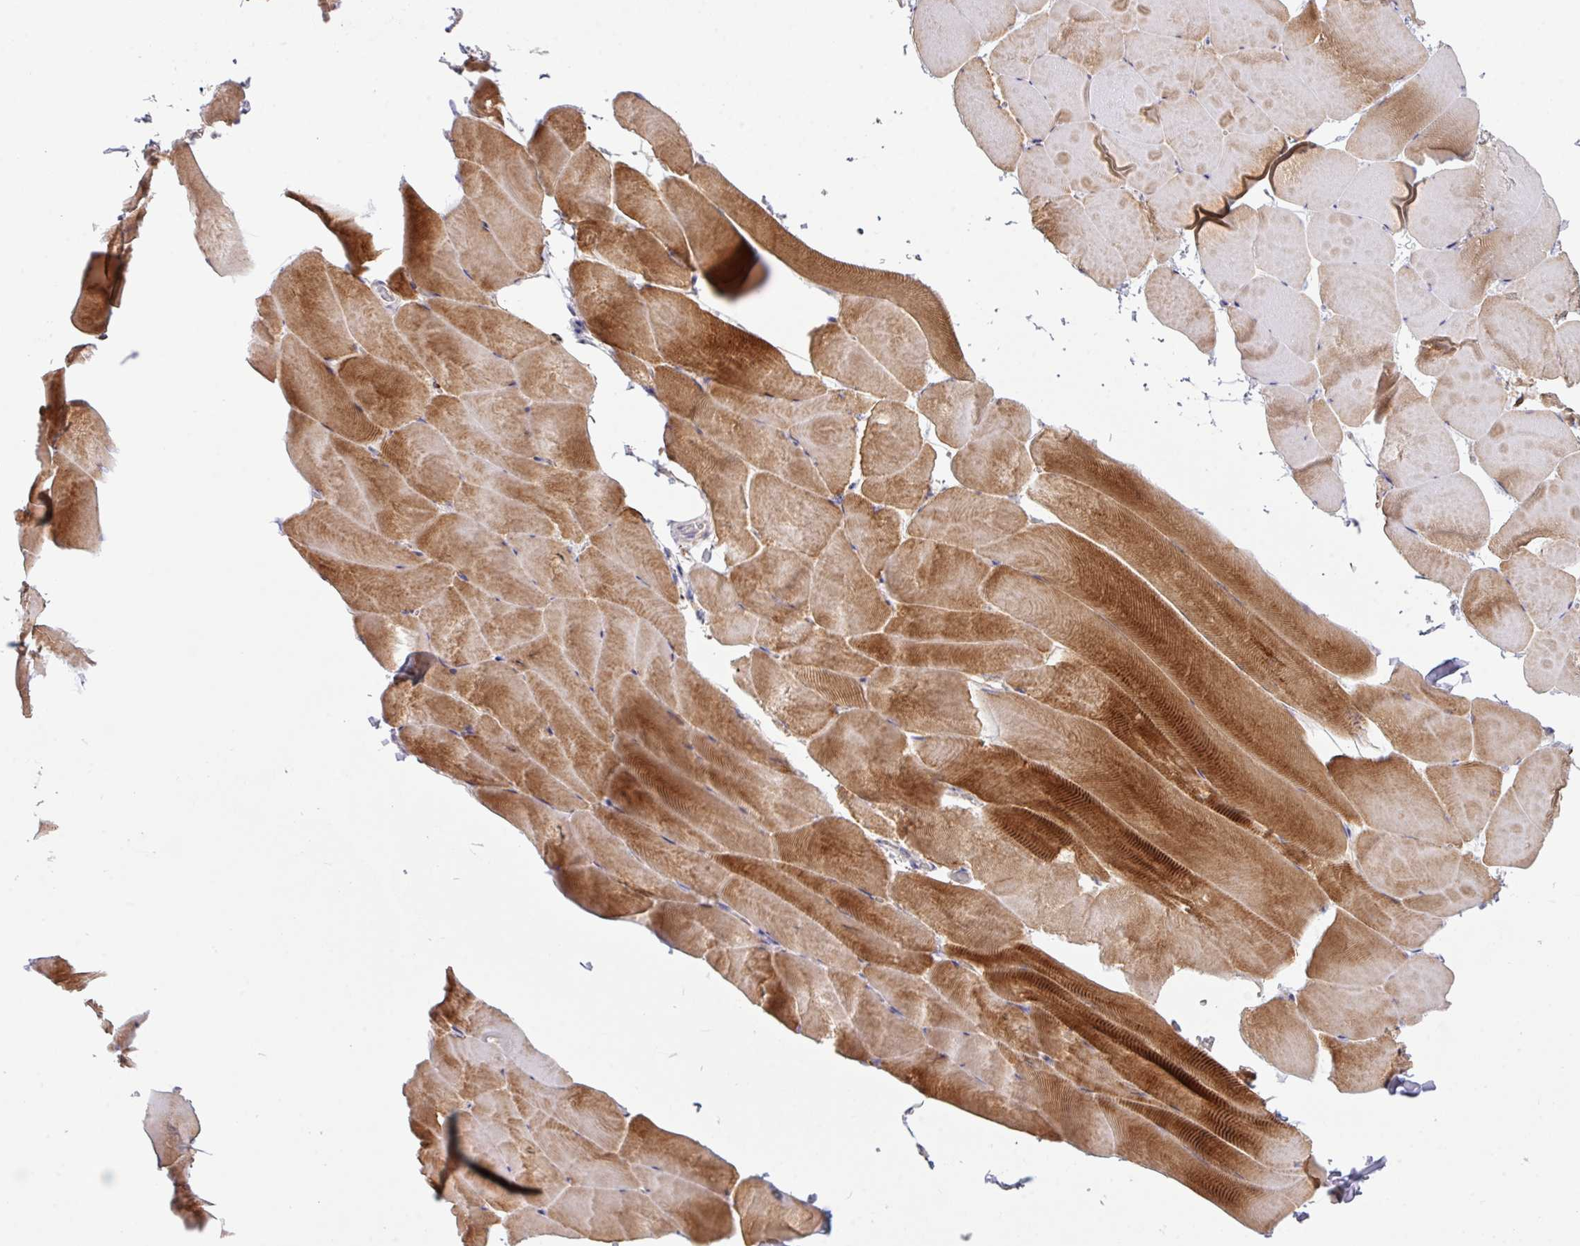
{"staining": {"intensity": "moderate", "quantity": "25%-75%", "location": "cytoplasmic/membranous"}, "tissue": "skeletal muscle", "cell_type": "Myocytes", "image_type": "normal", "snomed": [{"axis": "morphology", "description": "Normal tissue, NOS"}, {"axis": "topography", "description": "Skeletal muscle"}], "caption": "Skeletal muscle stained for a protein displays moderate cytoplasmic/membranous positivity in myocytes. (DAB = brown stain, brightfield microscopy at high magnification).", "gene": "ANKRD13B", "patient": {"sex": "female", "age": 64}}